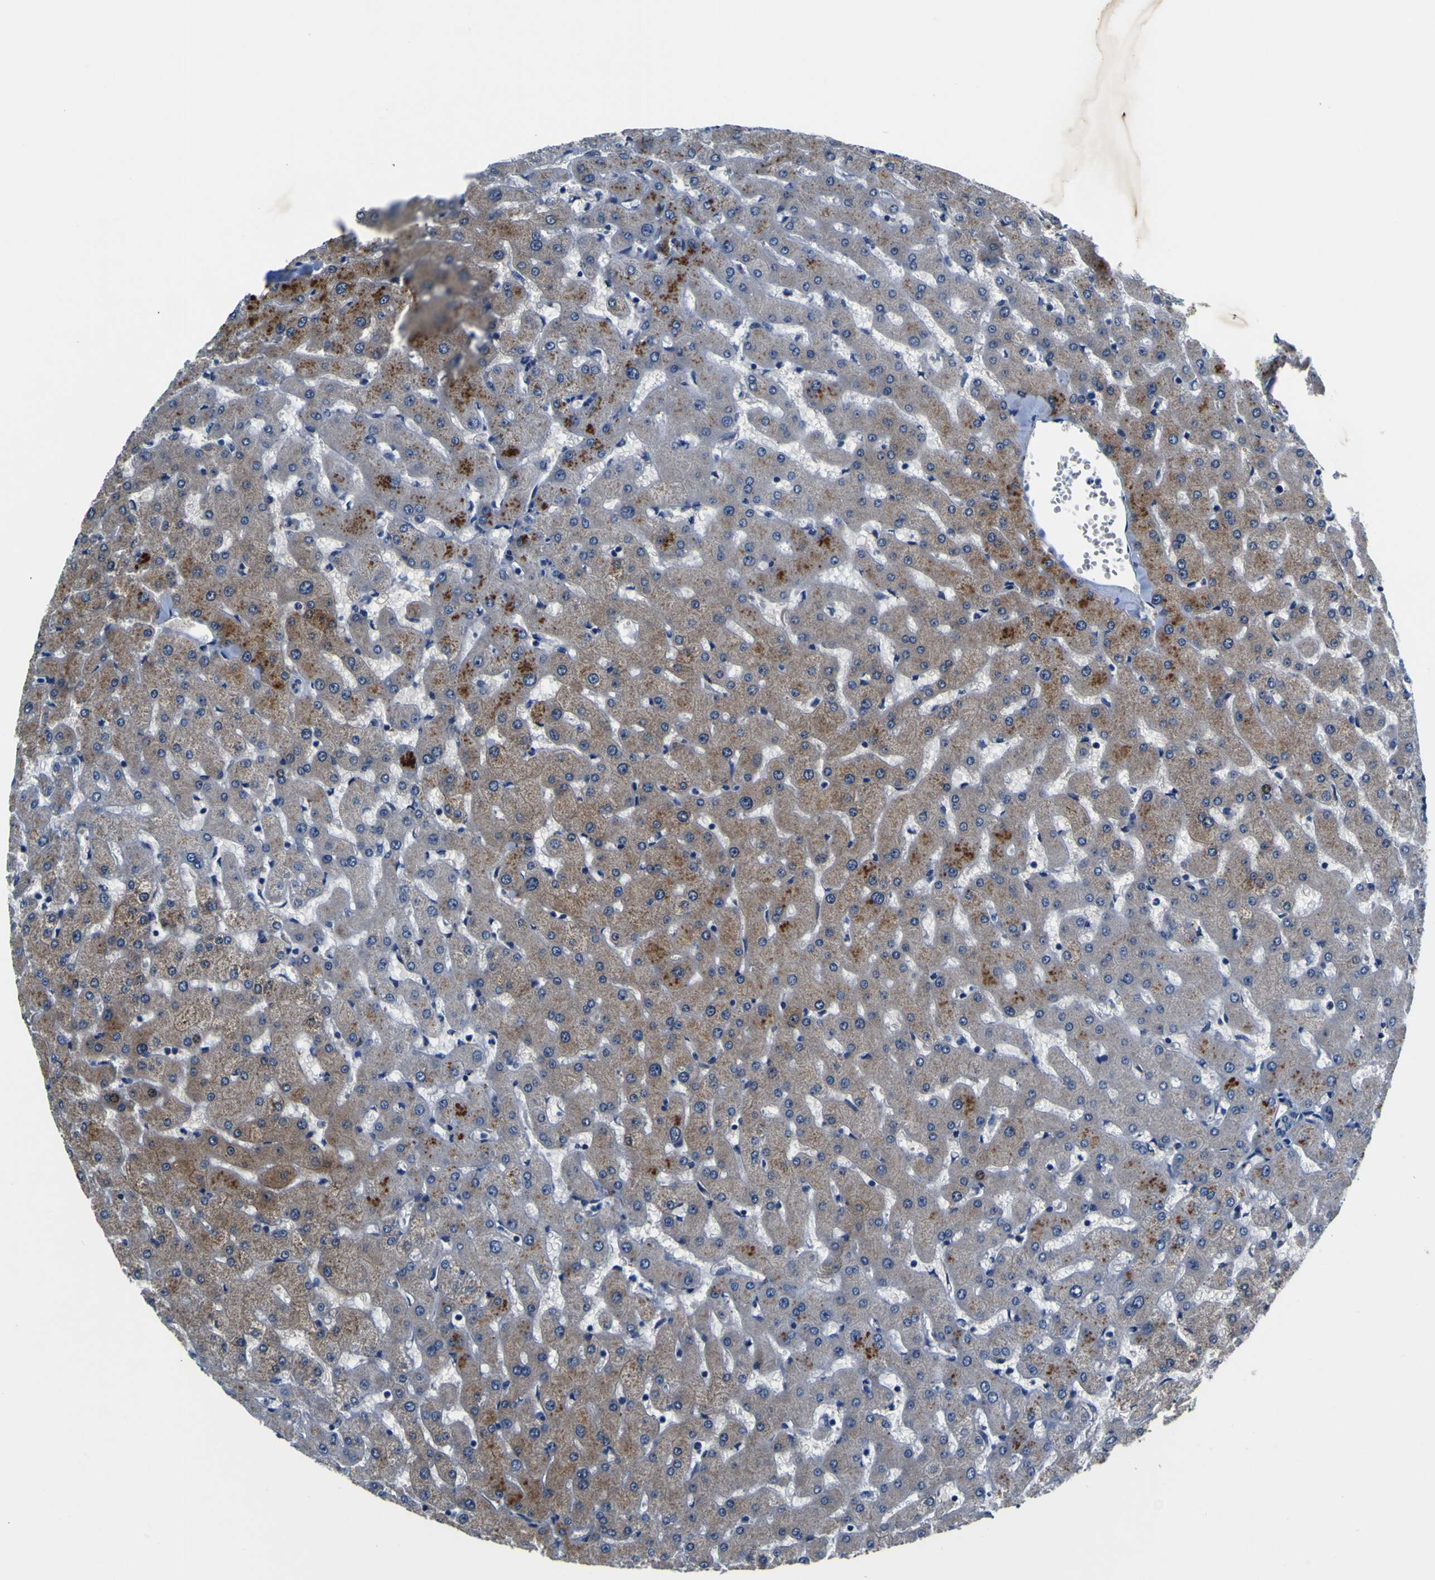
{"staining": {"intensity": "negative", "quantity": "none", "location": "none"}, "tissue": "liver", "cell_type": "Cholangiocytes", "image_type": "normal", "snomed": [{"axis": "morphology", "description": "Normal tissue, NOS"}, {"axis": "topography", "description": "Liver"}], "caption": "High magnification brightfield microscopy of benign liver stained with DAB (brown) and counterstained with hematoxylin (blue): cholangiocytes show no significant positivity. The staining is performed using DAB brown chromogen with nuclei counter-stained in using hematoxylin.", "gene": "AGAP3", "patient": {"sex": "female", "age": 63}}